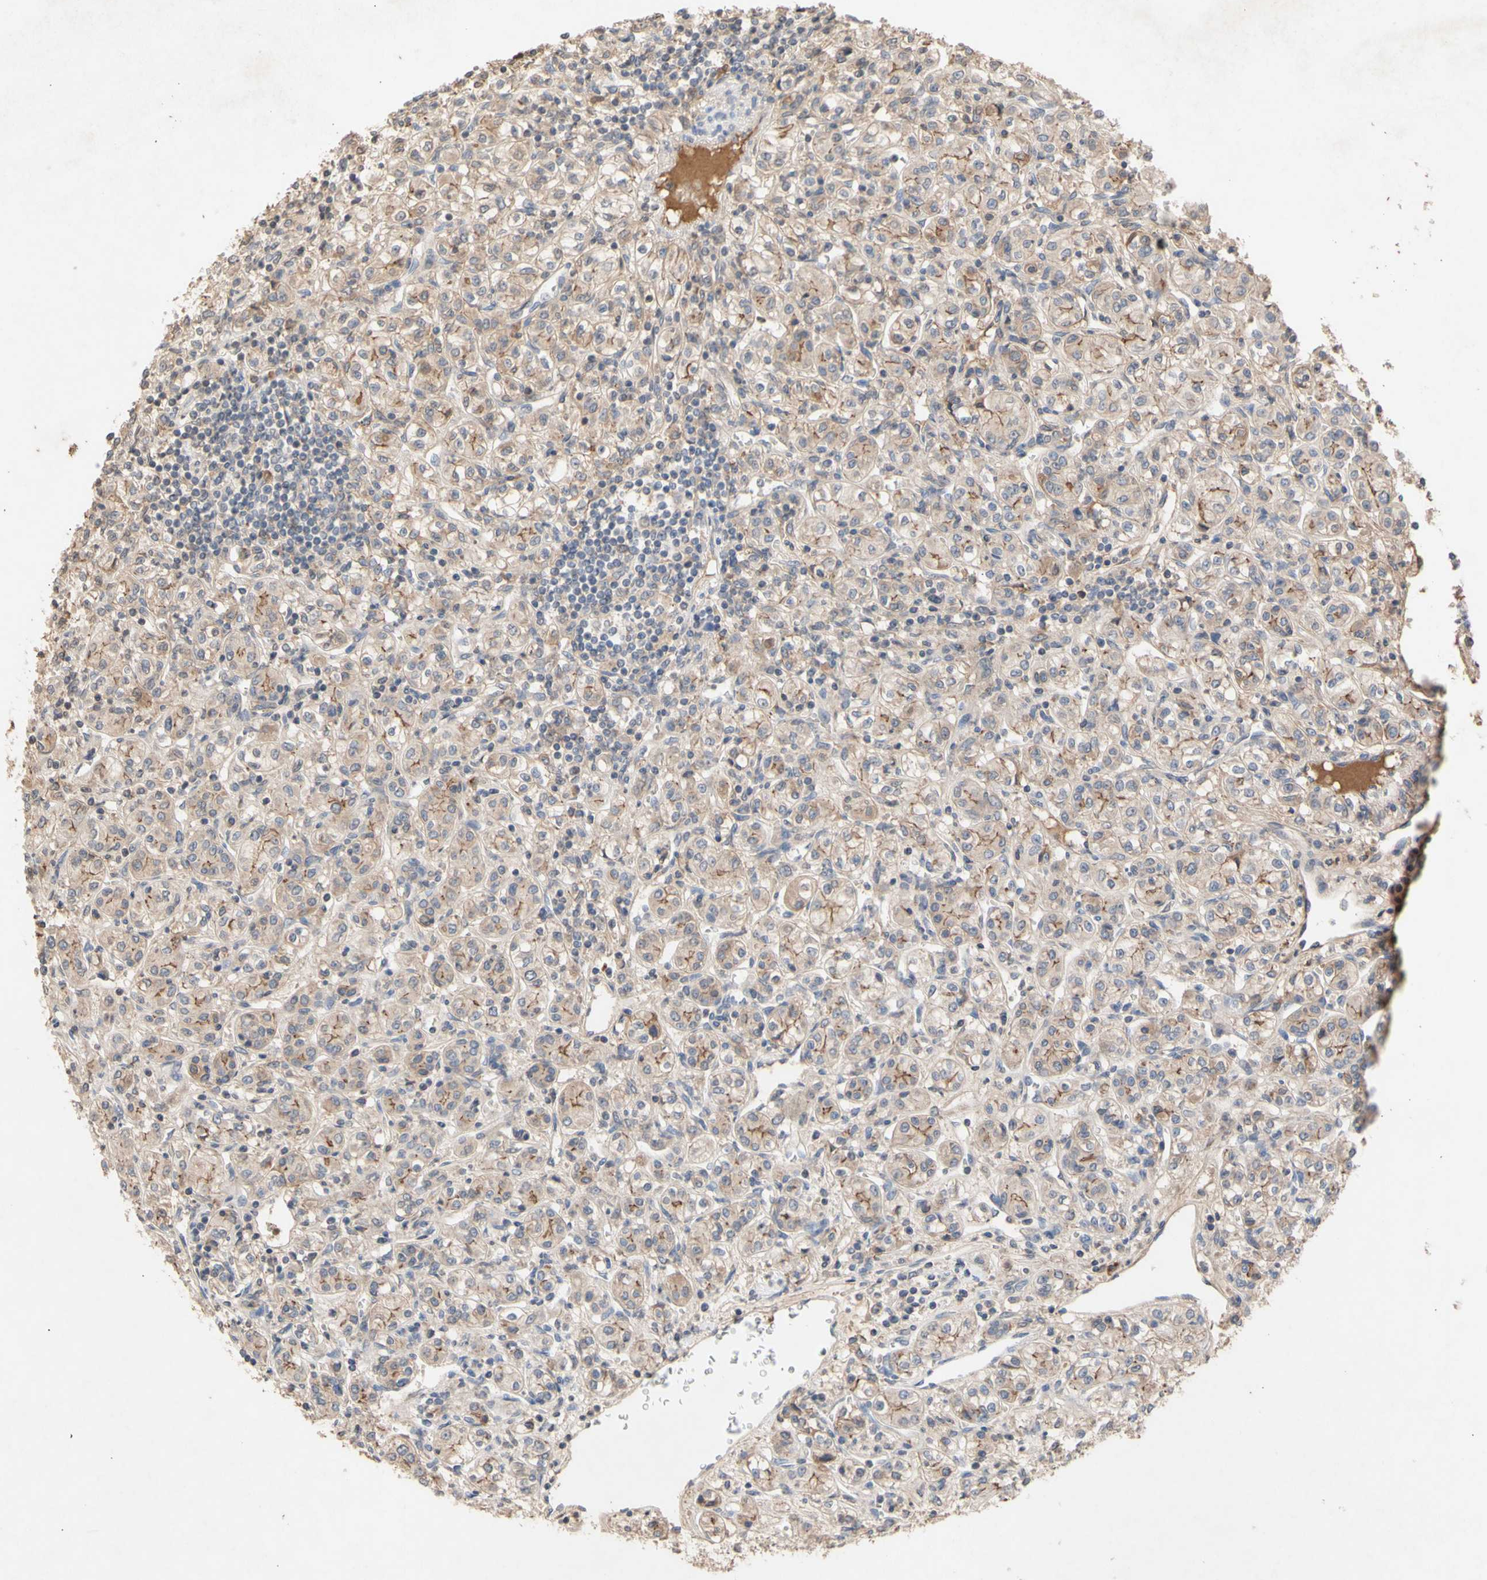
{"staining": {"intensity": "weak", "quantity": ">75%", "location": "cytoplasmic/membranous"}, "tissue": "renal cancer", "cell_type": "Tumor cells", "image_type": "cancer", "snomed": [{"axis": "morphology", "description": "Adenocarcinoma, NOS"}, {"axis": "topography", "description": "Kidney"}], "caption": "Brown immunohistochemical staining in renal cancer (adenocarcinoma) shows weak cytoplasmic/membranous expression in approximately >75% of tumor cells.", "gene": "NECTIN3", "patient": {"sex": "male", "age": 77}}